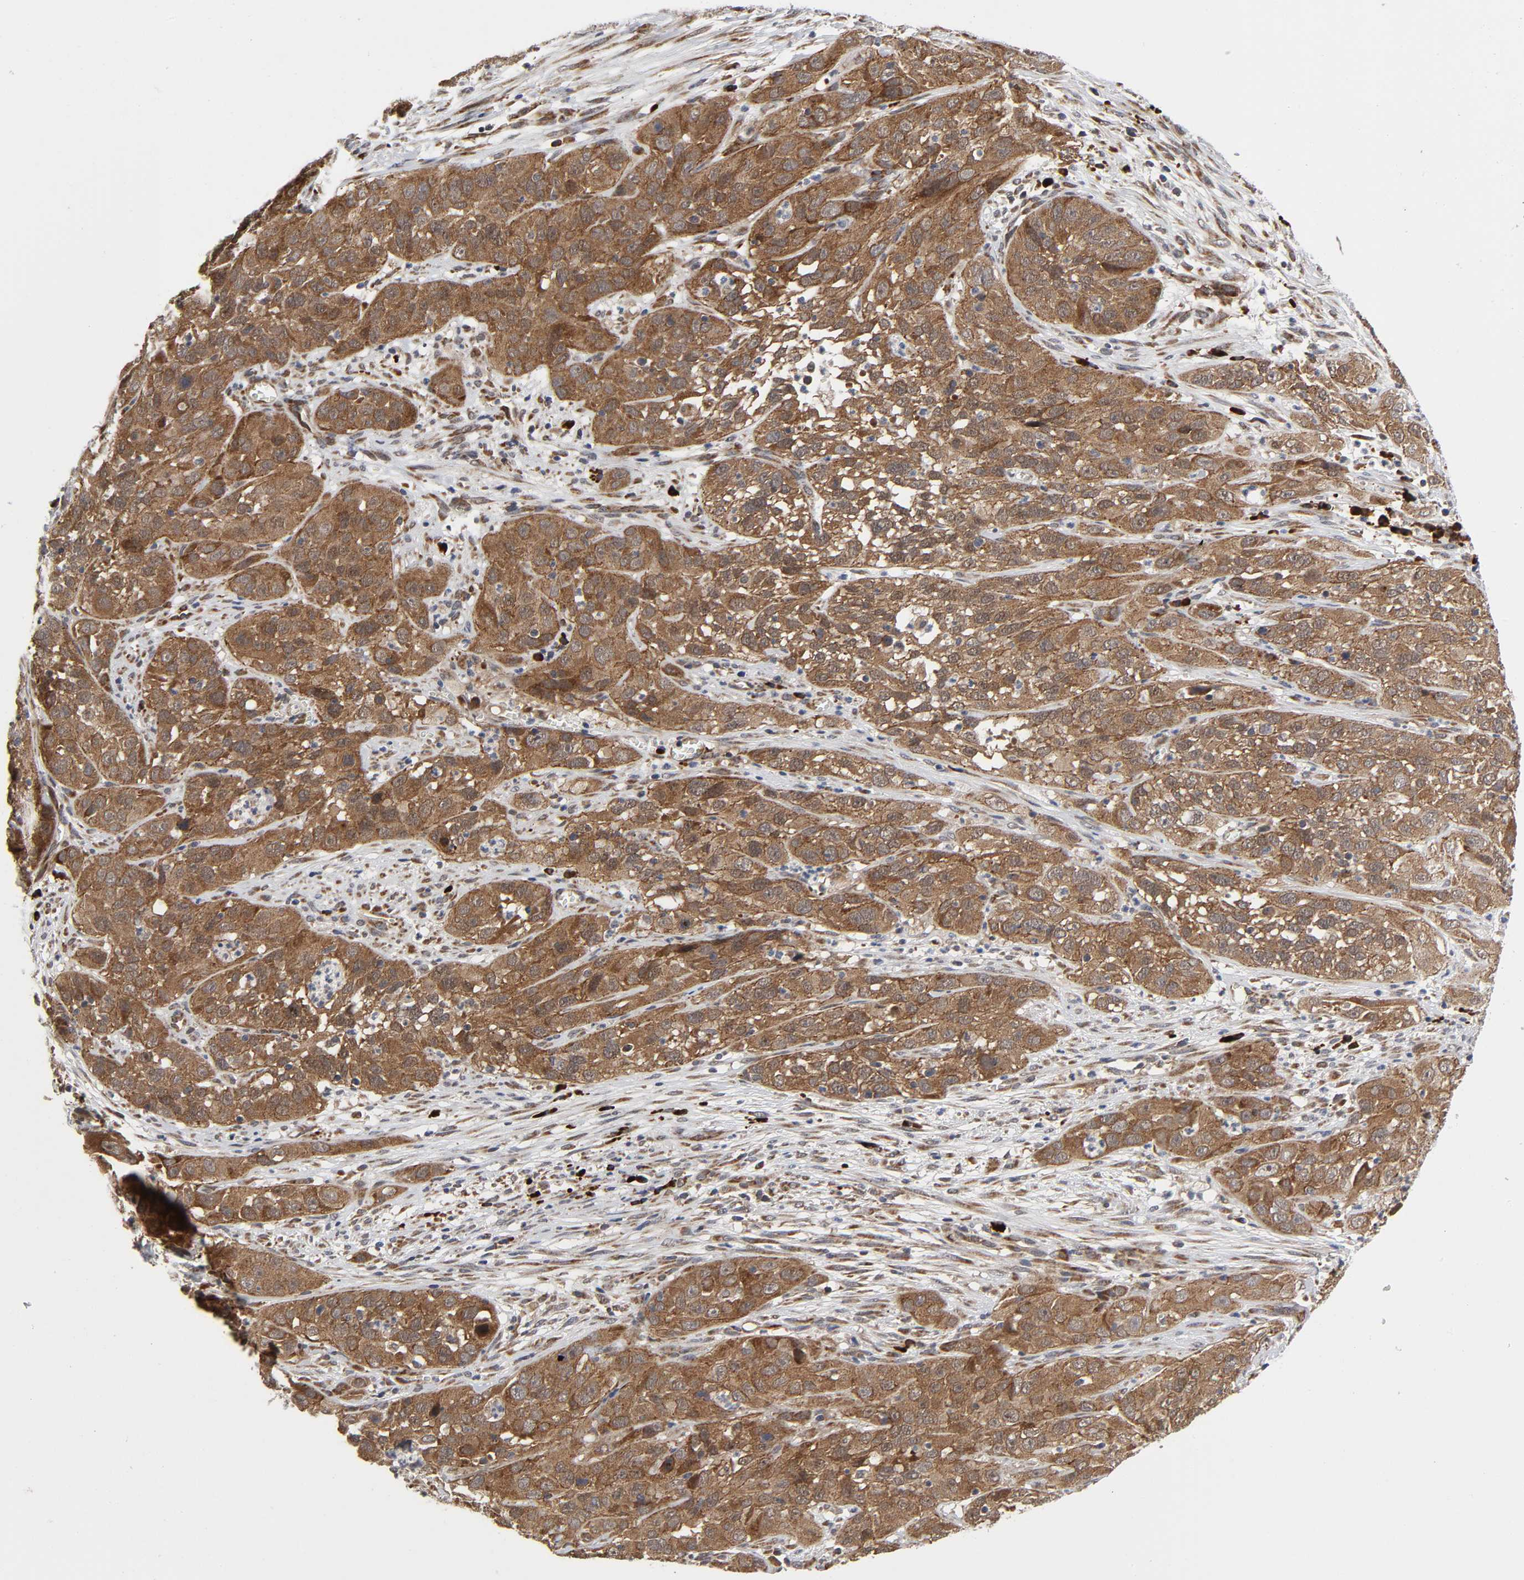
{"staining": {"intensity": "strong", "quantity": ">75%", "location": "cytoplasmic/membranous"}, "tissue": "cervical cancer", "cell_type": "Tumor cells", "image_type": "cancer", "snomed": [{"axis": "morphology", "description": "Squamous cell carcinoma, NOS"}, {"axis": "topography", "description": "Cervix"}], "caption": "This is an image of immunohistochemistry (IHC) staining of cervical squamous cell carcinoma, which shows strong positivity in the cytoplasmic/membranous of tumor cells.", "gene": "SLC30A9", "patient": {"sex": "female", "age": 32}}